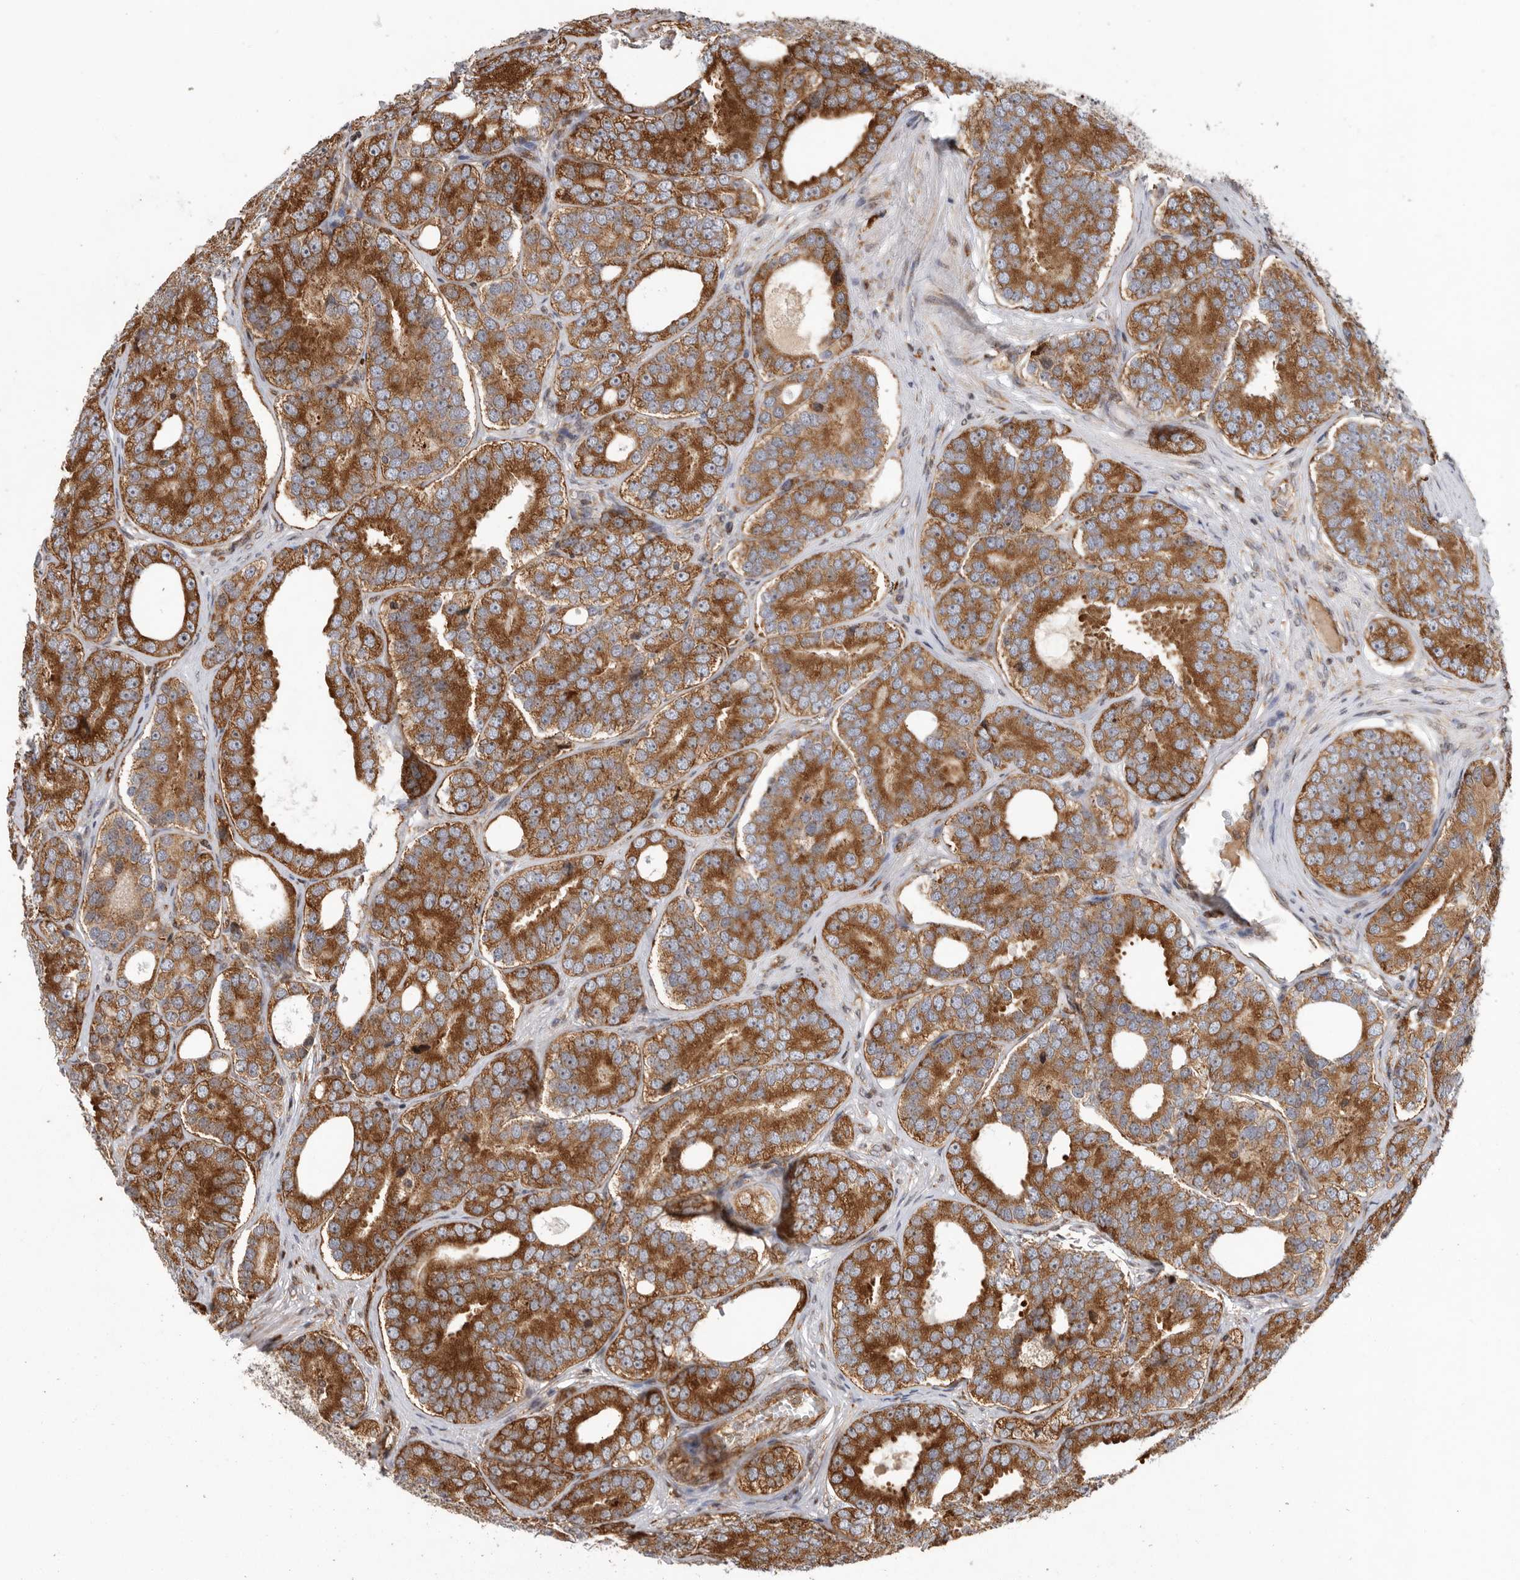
{"staining": {"intensity": "strong", "quantity": ">75%", "location": "cytoplasmic/membranous"}, "tissue": "prostate cancer", "cell_type": "Tumor cells", "image_type": "cancer", "snomed": [{"axis": "morphology", "description": "Adenocarcinoma, High grade"}, {"axis": "topography", "description": "Prostate"}], "caption": "Prostate adenocarcinoma (high-grade) was stained to show a protein in brown. There is high levels of strong cytoplasmic/membranous expression in approximately >75% of tumor cells. (DAB IHC, brown staining for protein, blue staining for nuclei).", "gene": "FZD3", "patient": {"sex": "male", "age": 56}}